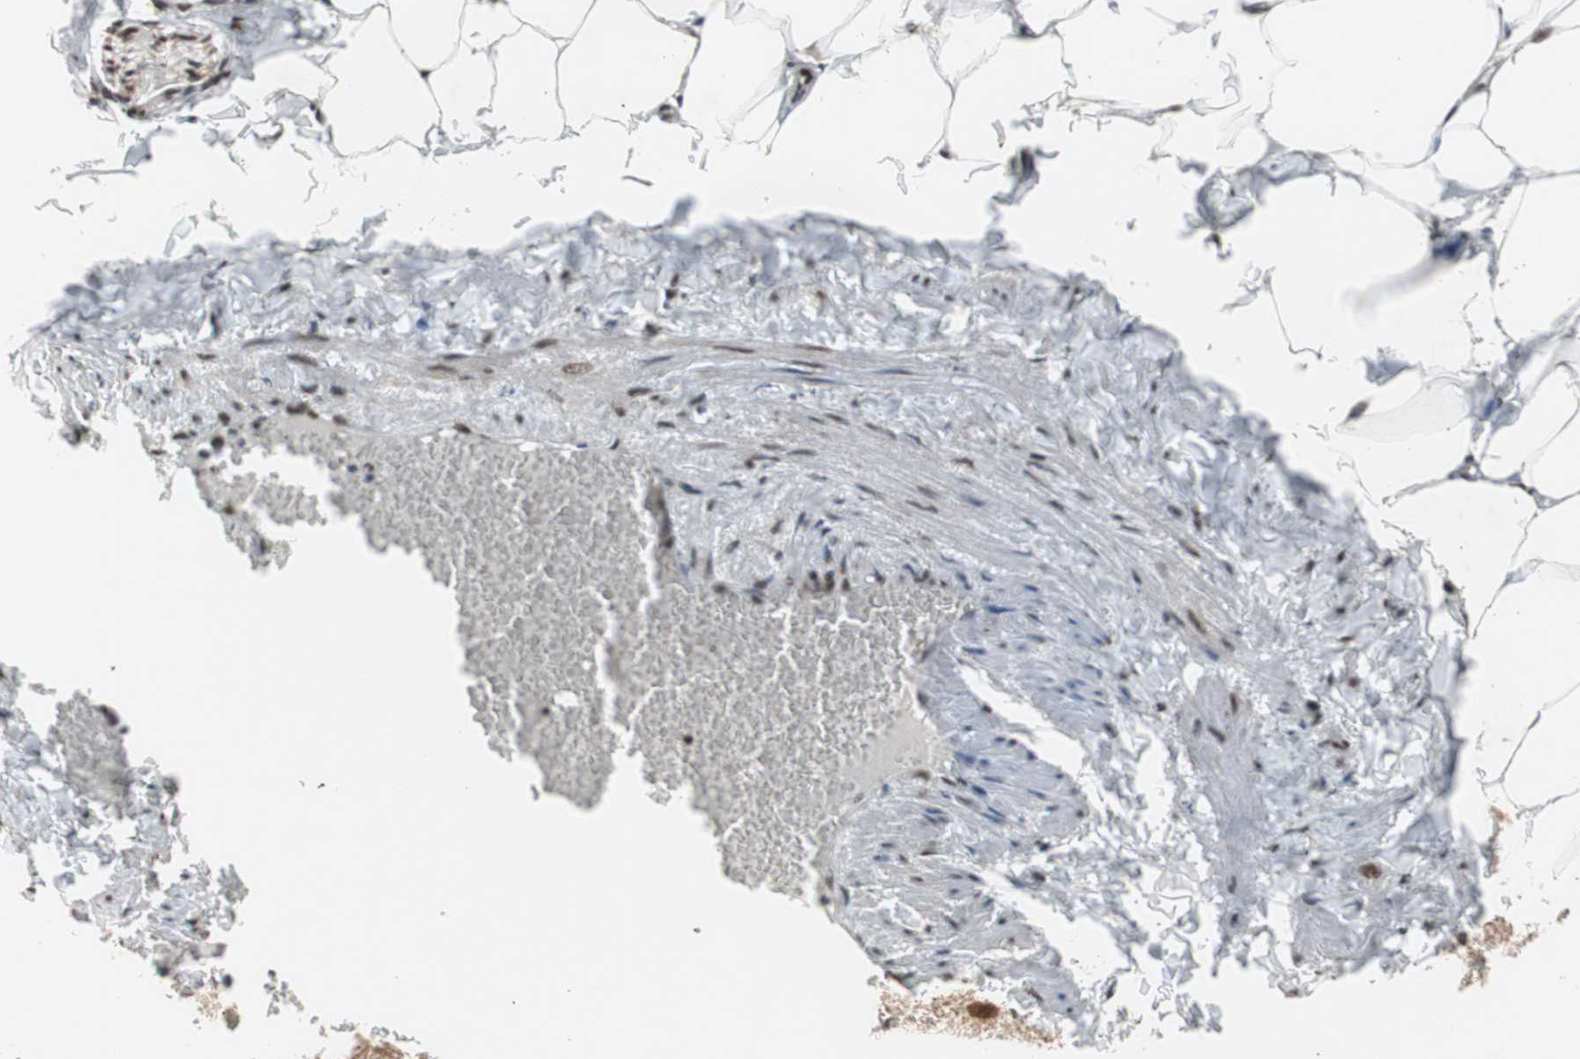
{"staining": {"intensity": "strong", "quantity": ">75%", "location": "nuclear"}, "tissue": "adipose tissue", "cell_type": "Adipocytes", "image_type": "normal", "snomed": [{"axis": "morphology", "description": "Normal tissue, NOS"}, {"axis": "topography", "description": "Vascular tissue"}], "caption": "DAB (3,3'-diaminobenzidine) immunohistochemical staining of unremarkable adipose tissue exhibits strong nuclear protein staining in approximately >75% of adipocytes. The protein of interest is stained brown, and the nuclei are stained in blue (DAB IHC with brightfield microscopy, high magnification).", "gene": "RPA1", "patient": {"sex": "male", "age": 41}}